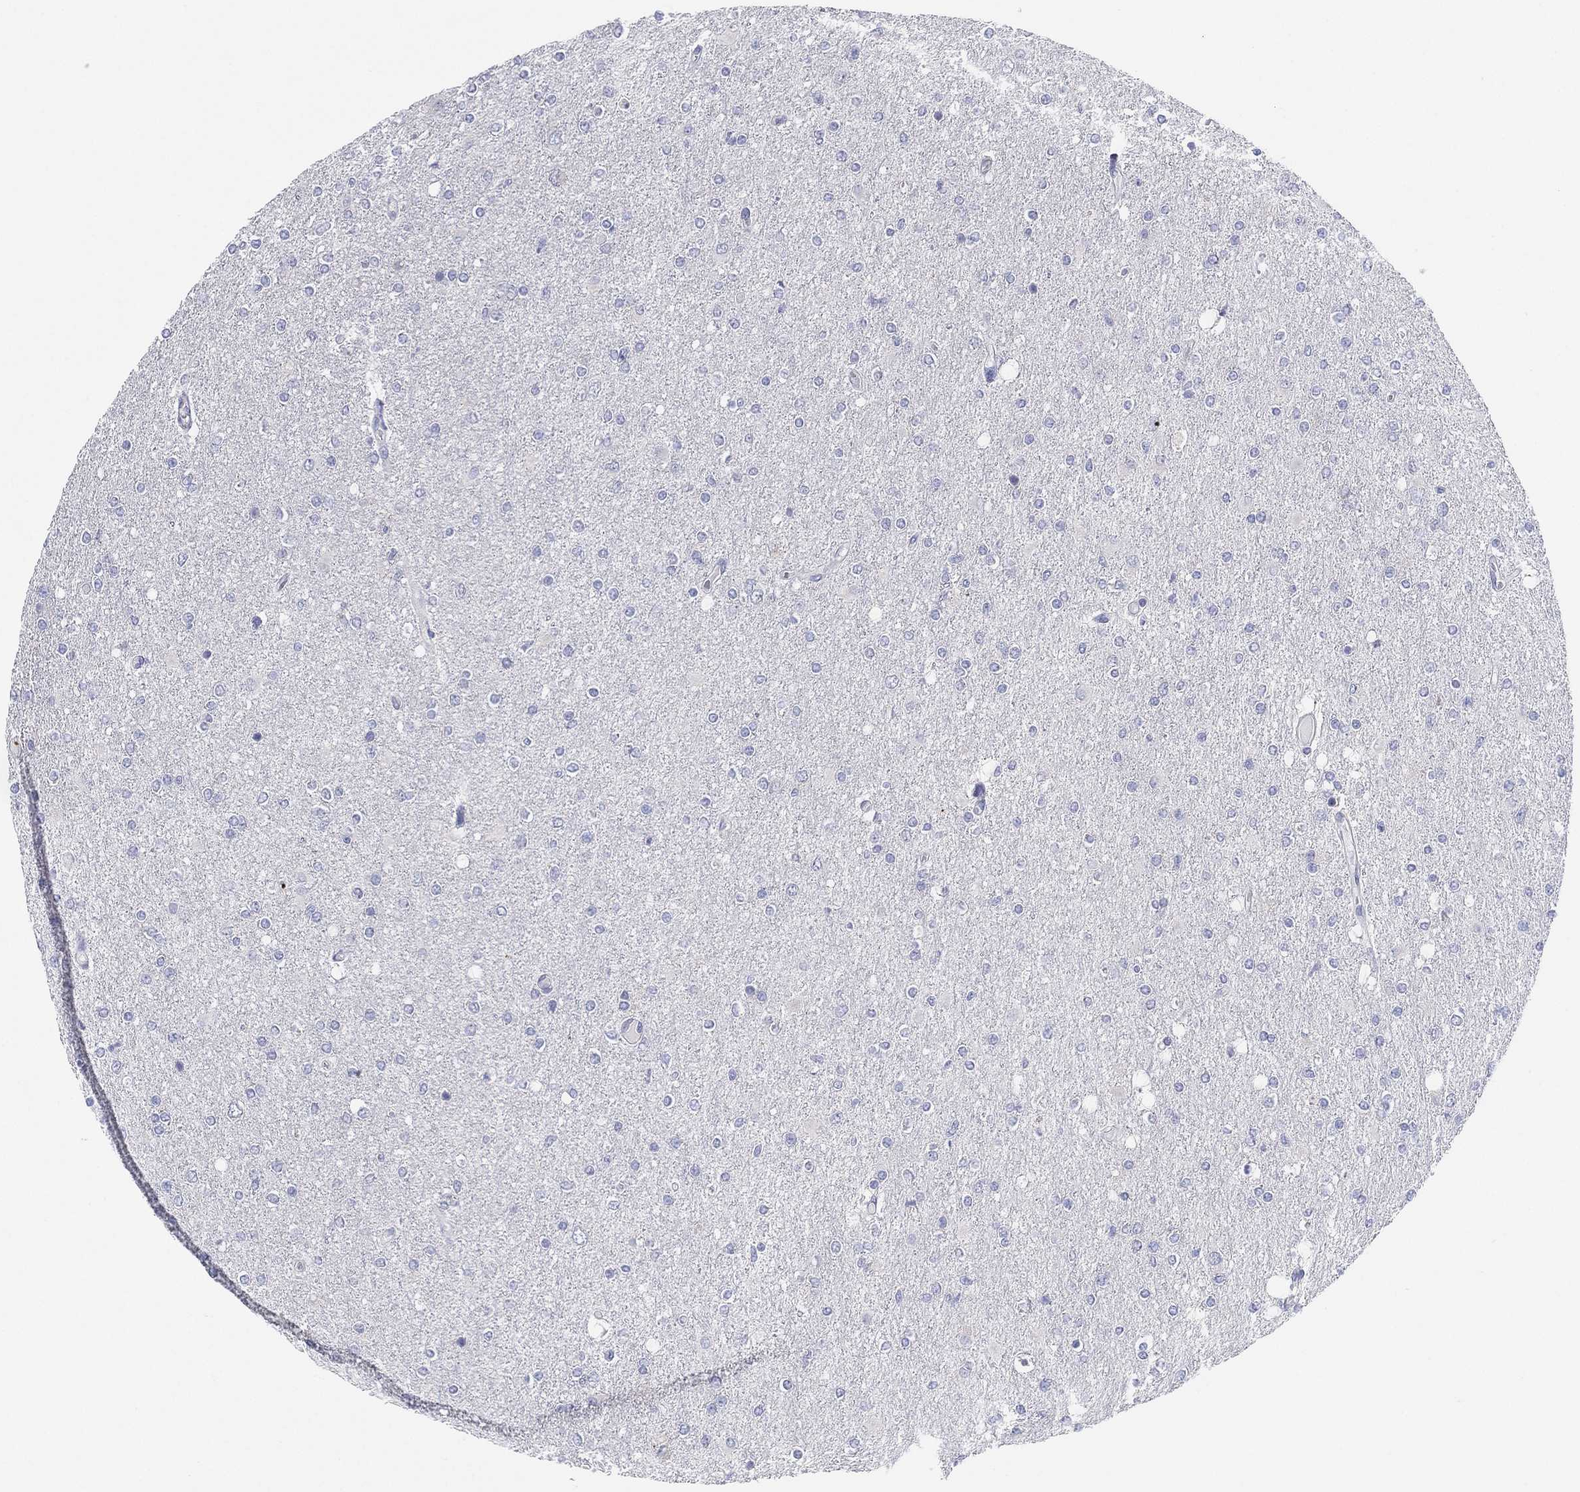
{"staining": {"intensity": "negative", "quantity": "none", "location": "none"}, "tissue": "glioma", "cell_type": "Tumor cells", "image_type": "cancer", "snomed": [{"axis": "morphology", "description": "Glioma, malignant, High grade"}, {"axis": "topography", "description": "Cerebral cortex"}], "caption": "This is a image of immunohistochemistry staining of glioma, which shows no staining in tumor cells.", "gene": "TMEM40", "patient": {"sex": "male", "age": 70}}